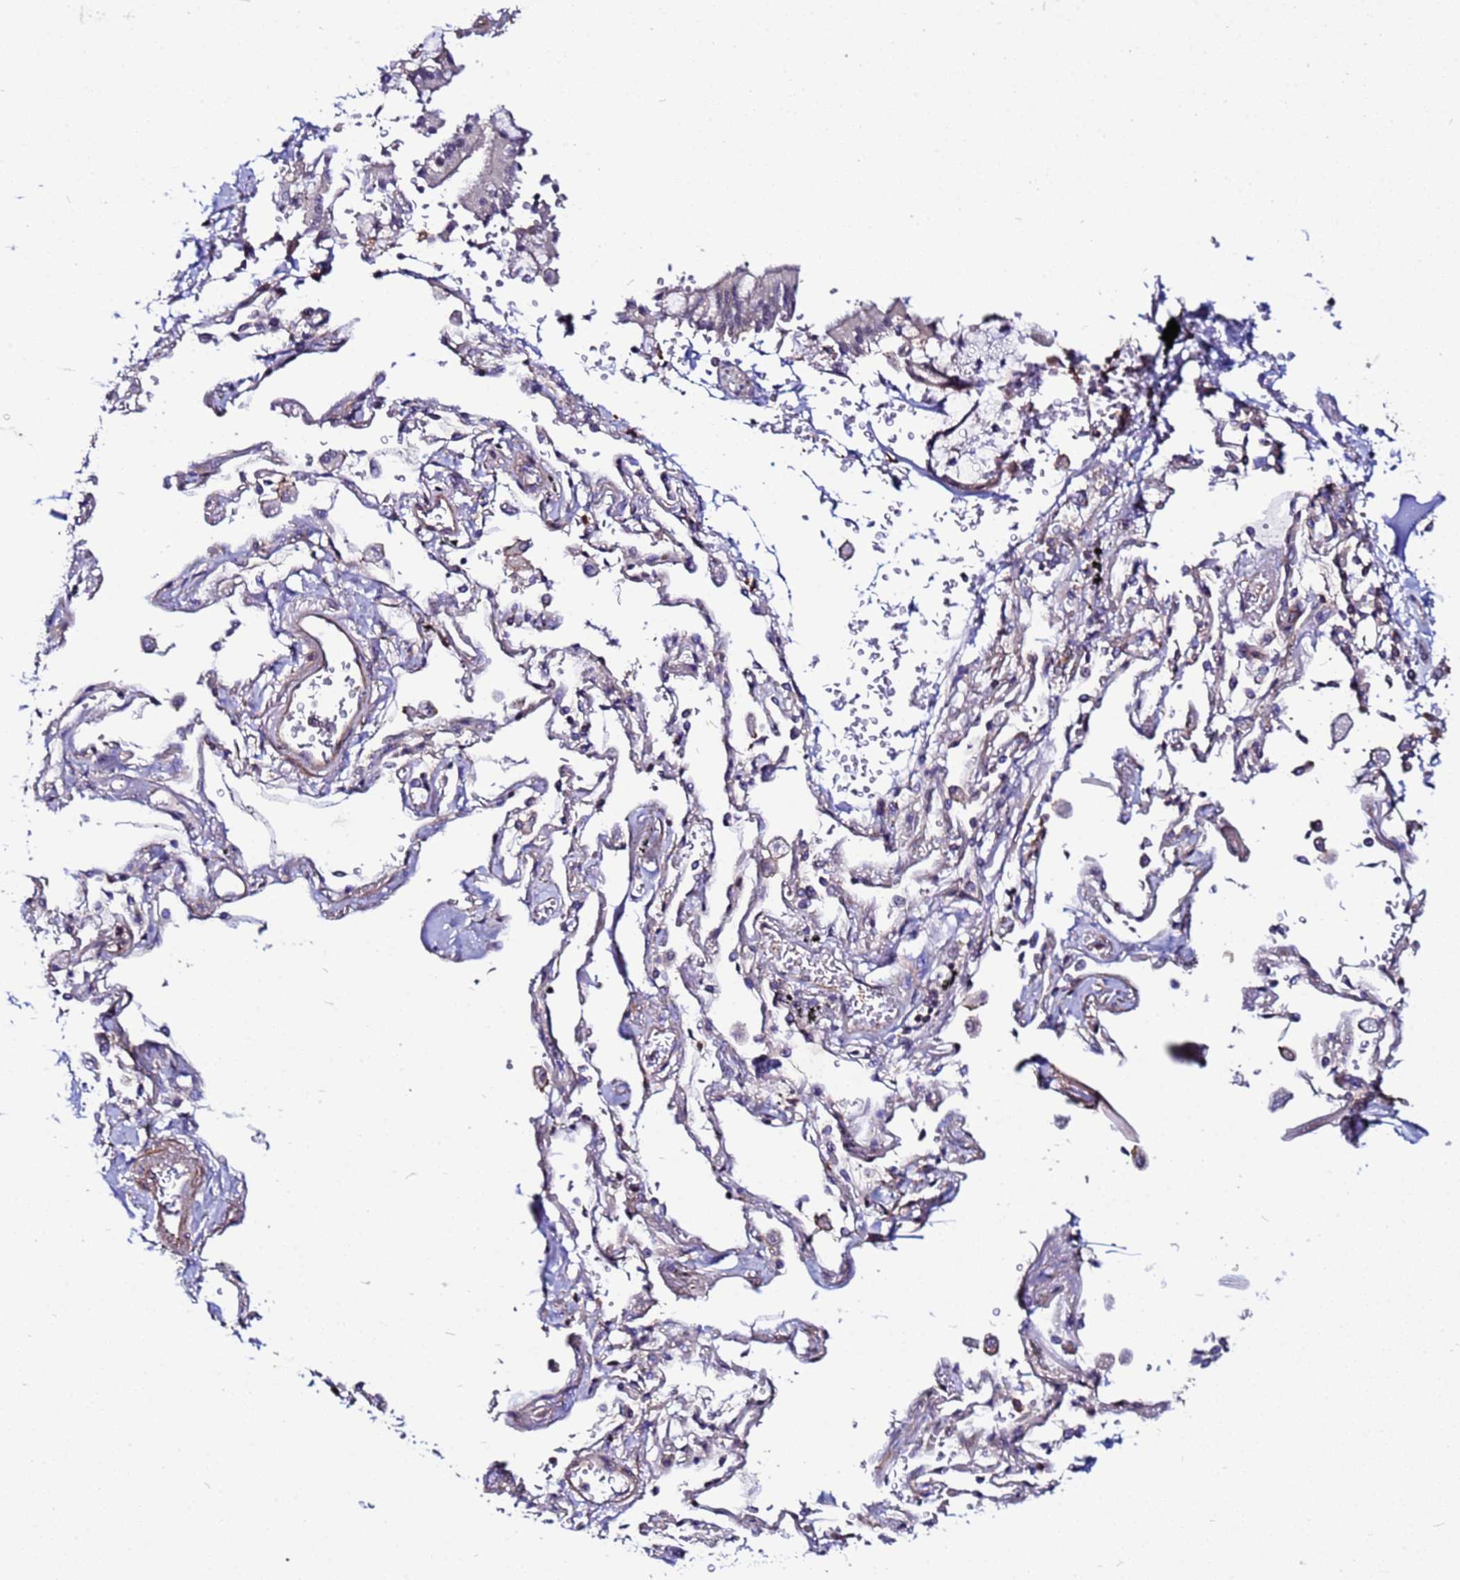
{"staining": {"intensity": "negative", "quantity": "none", "location": "none"}, "tissue": "adipose tissue", "cell_type": "Adipocytes", "image_type": "normal", "snomed": [{"axis": "morphology", "description": "Normal tissue, NOS"}, {"axis": "topography", "description": "Cartilage tissue"}], "caption": "The immunohistochemistry (IHC) histopathology image has no significant staining in adipocytes of adipose tissue. Nuclei are stained in blue.", "gene": "STK38L", "patient": {"sex": "male", "age": 73}}